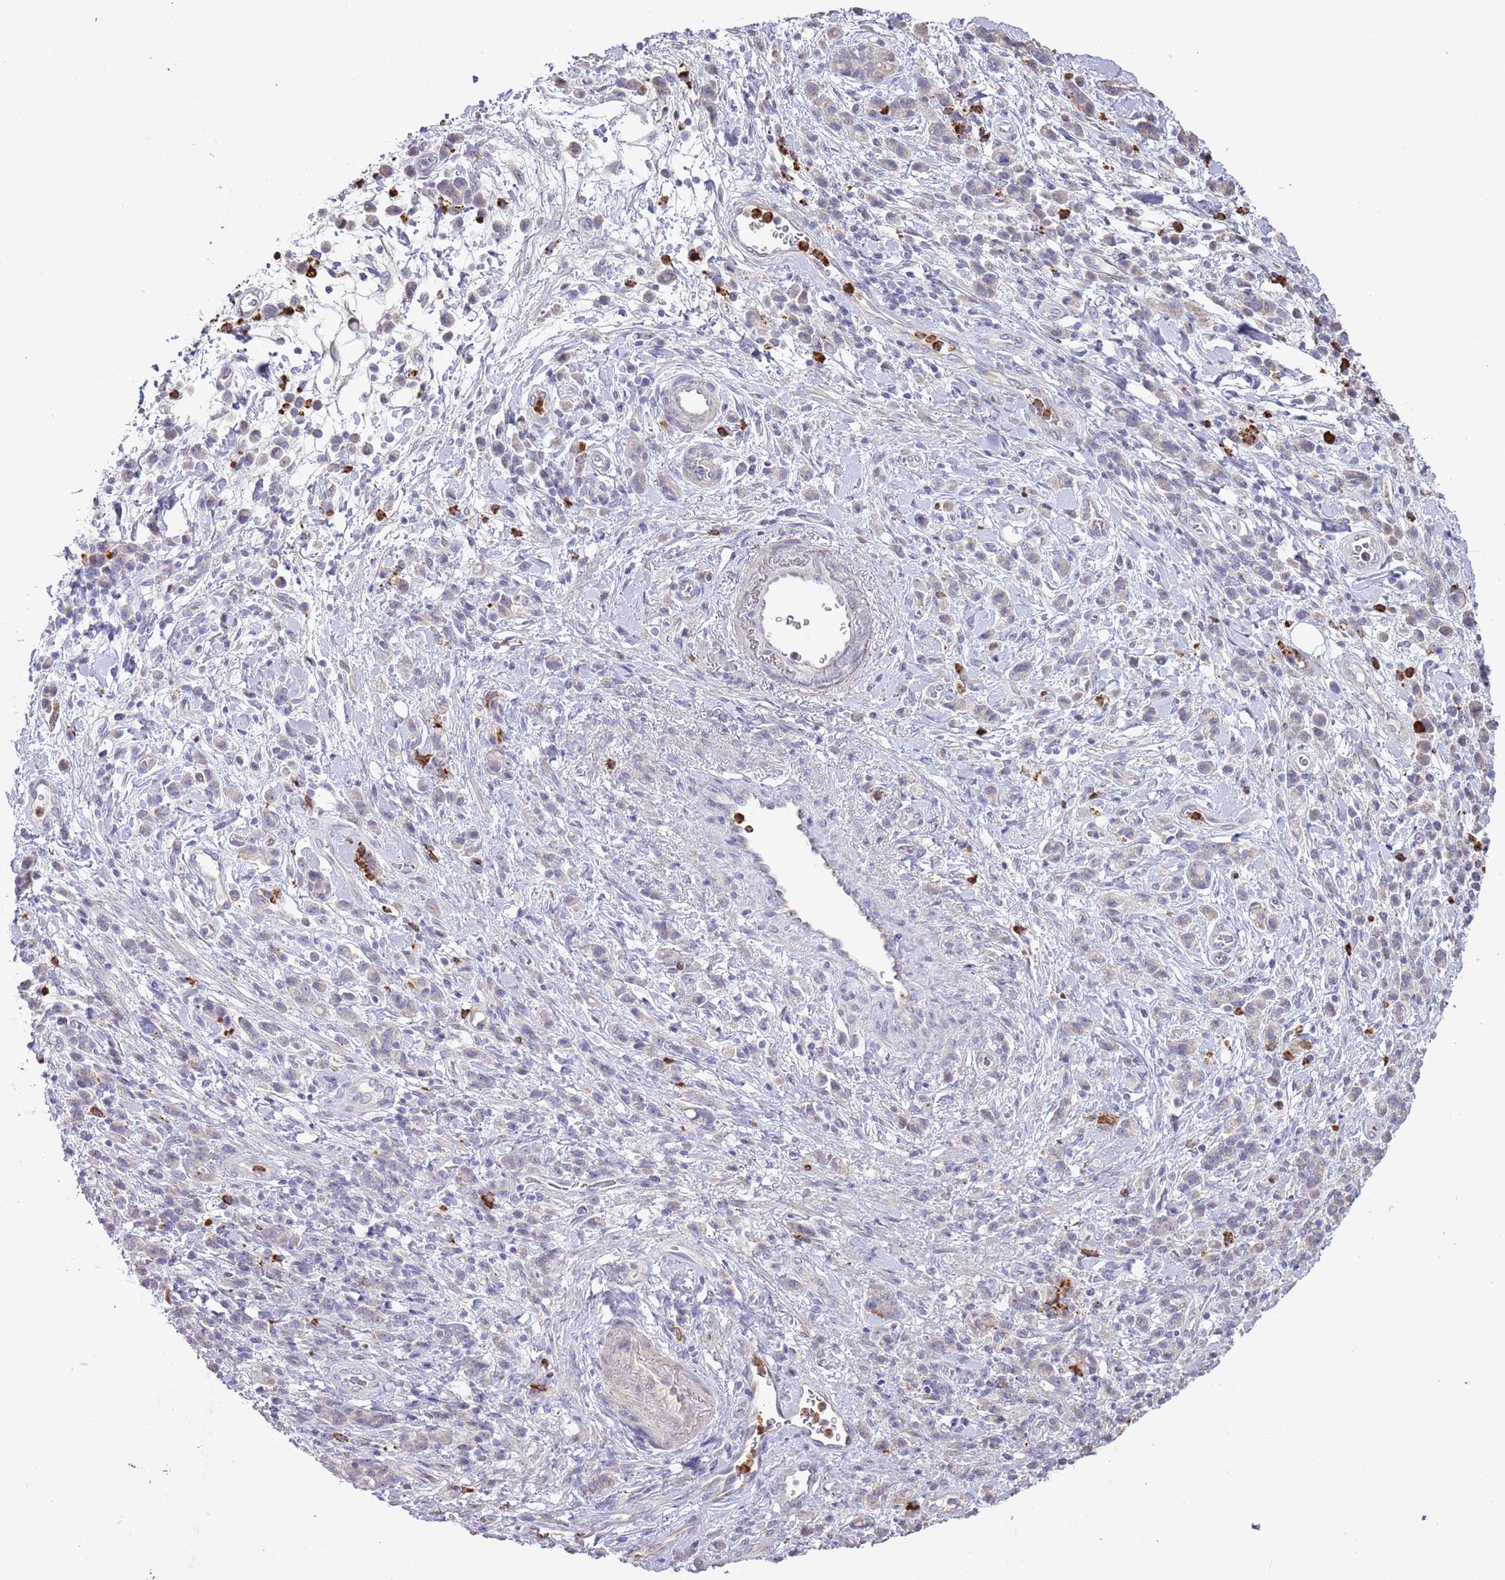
{"staining": {"intensity": "negative", "quantity": "none", "location": "none"}, "tissue": "stomach cancer", "cell_type": "Tumor cells", "image_type": "cancer", "snomed": [{"axis": "morphology", "description": "Adenocarcinoma, NOS"}, {"axis": "topography", "description": "Stomach"}], "caption": "High magnification brightfield microscopy of stomach adenocarcinoma stained with DAB (3,3'-diaminobenzidine) (brown) and counterstained with hematoxylin (blue): tumor cells show no significant positivity.", "gene": "P2RY13", "patient": {"sex": "male", "age": 77}}